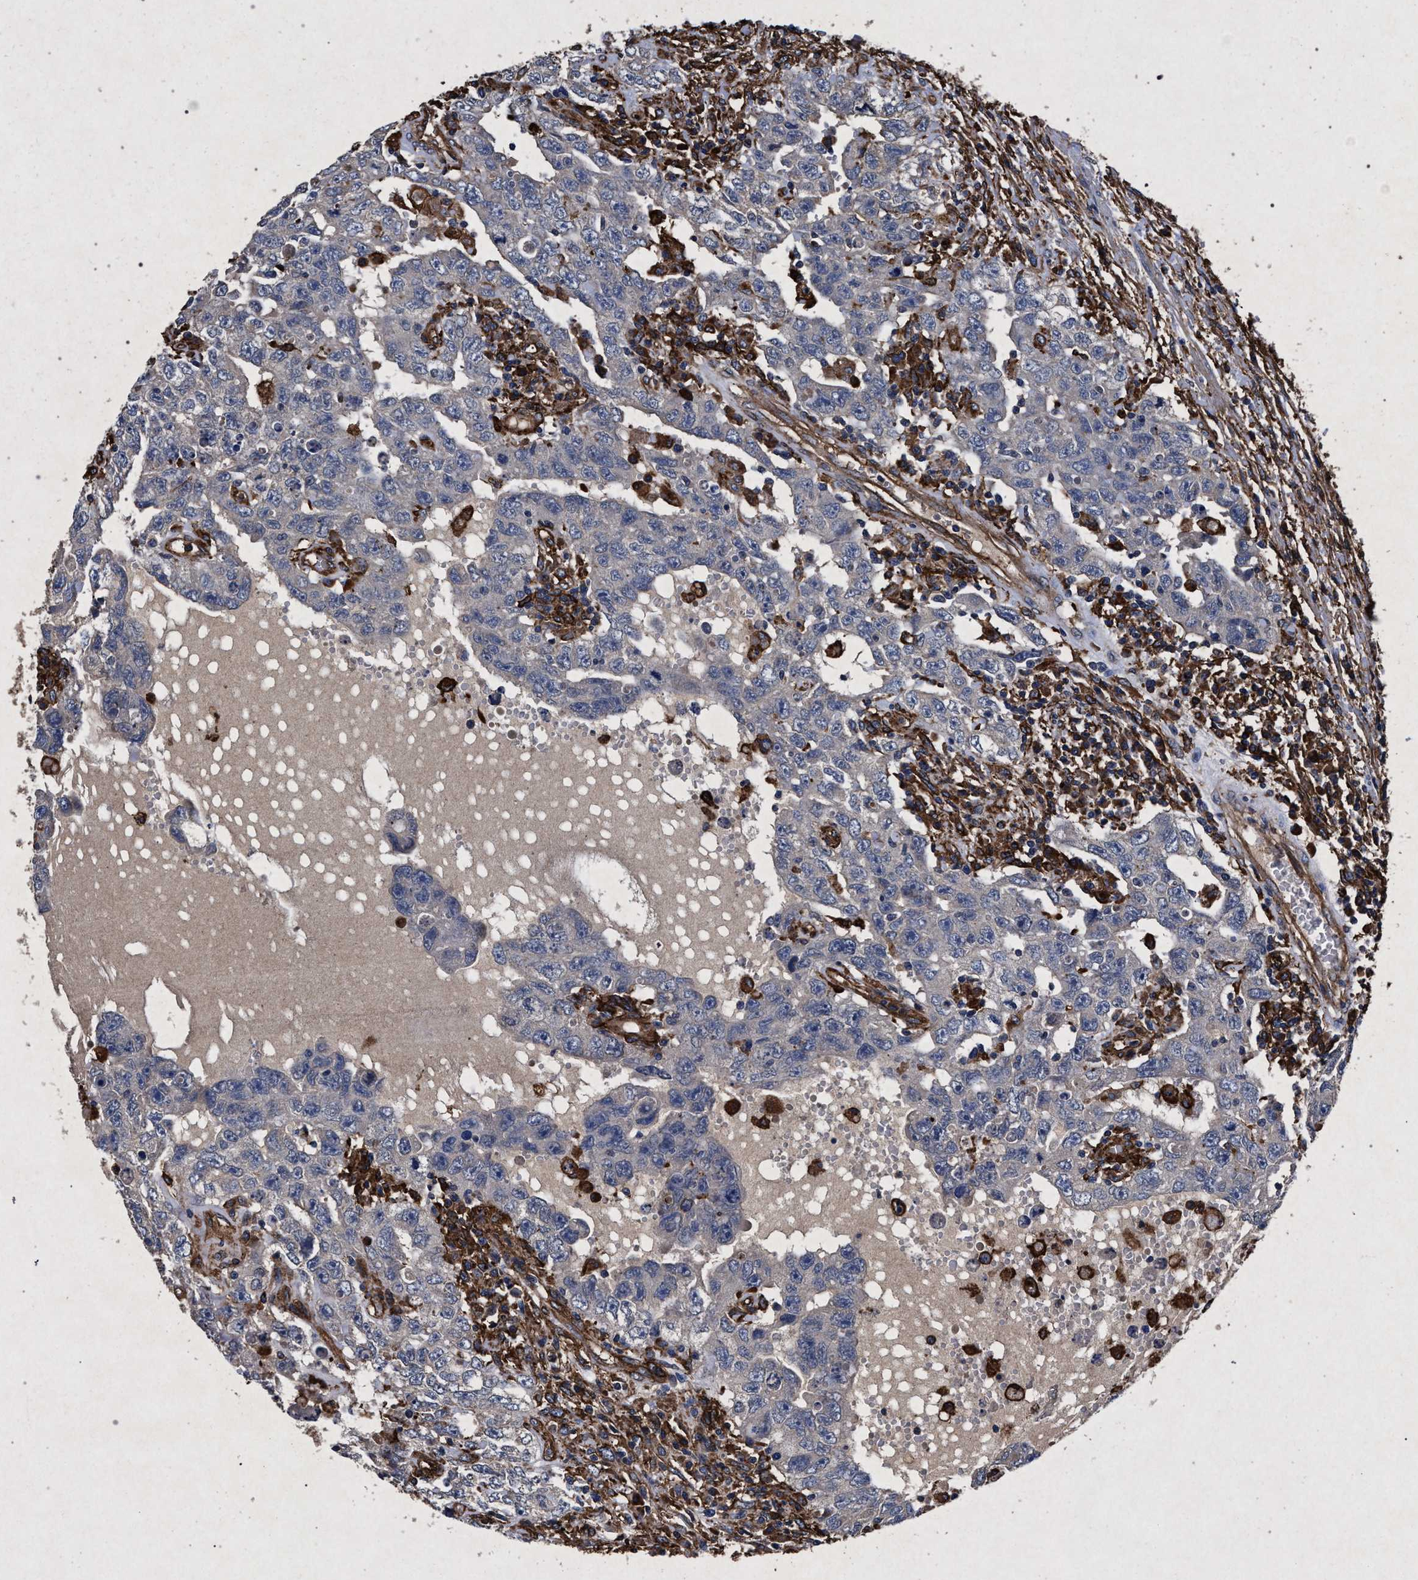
{"staining": {"intensity": "negative", "quantity": "none", "location": "none"}, "tissue": "testis cancer", "cell_type": "Tumor cells", "image_type": "cancer", "snomed": [{"axis": "morphology", "description": "Carcinoma, Embryonal, NOS"}, {"axis": "topography", "description": "Testis"}], "caption": "DAB (3,3'-diaminobenzidine) immunohistochemical staining of human testis cancer (embryonal carcinoma) demonstrates no significant expression in tumor cells.", "gene": "MARCKS", "patient": {"sex": "male", "age": 26}}